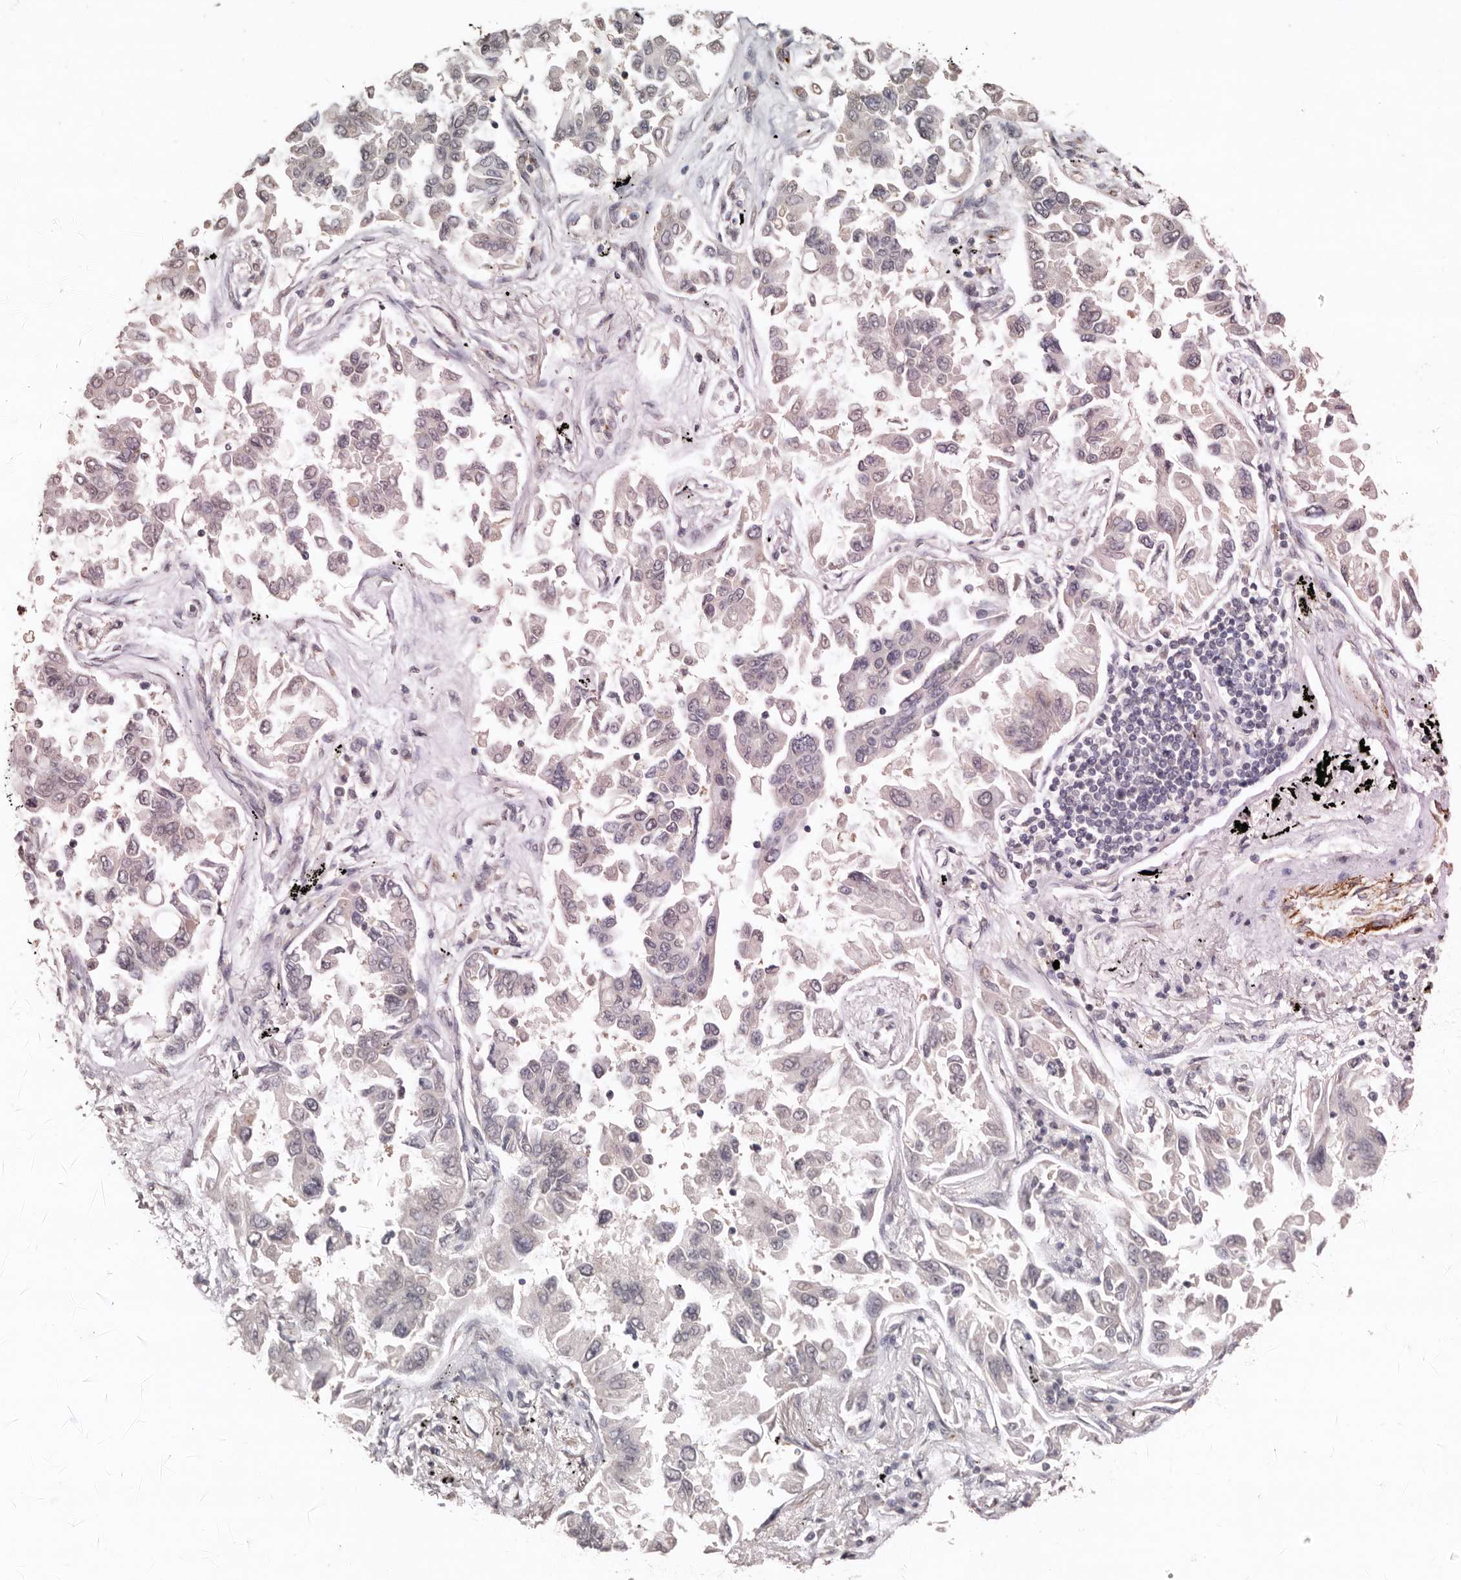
{"staining": {"intensity": "negative", "quantity": "none", "location": "none"}, "tissue": "lung cancer", "cell_type": "Tumor cells", "image_type": "cancer", "snomed": [{"axis": "morphology", "description": "Adenocarcinoma, NOS"}, {"axis": "topography", "description": "Lung"}], "caption": "A micrograph of human lung cancer is negative for staining in tumor cells.", "gene": "SULT1E1", "patient": {"sex": "female", "age": 67}}